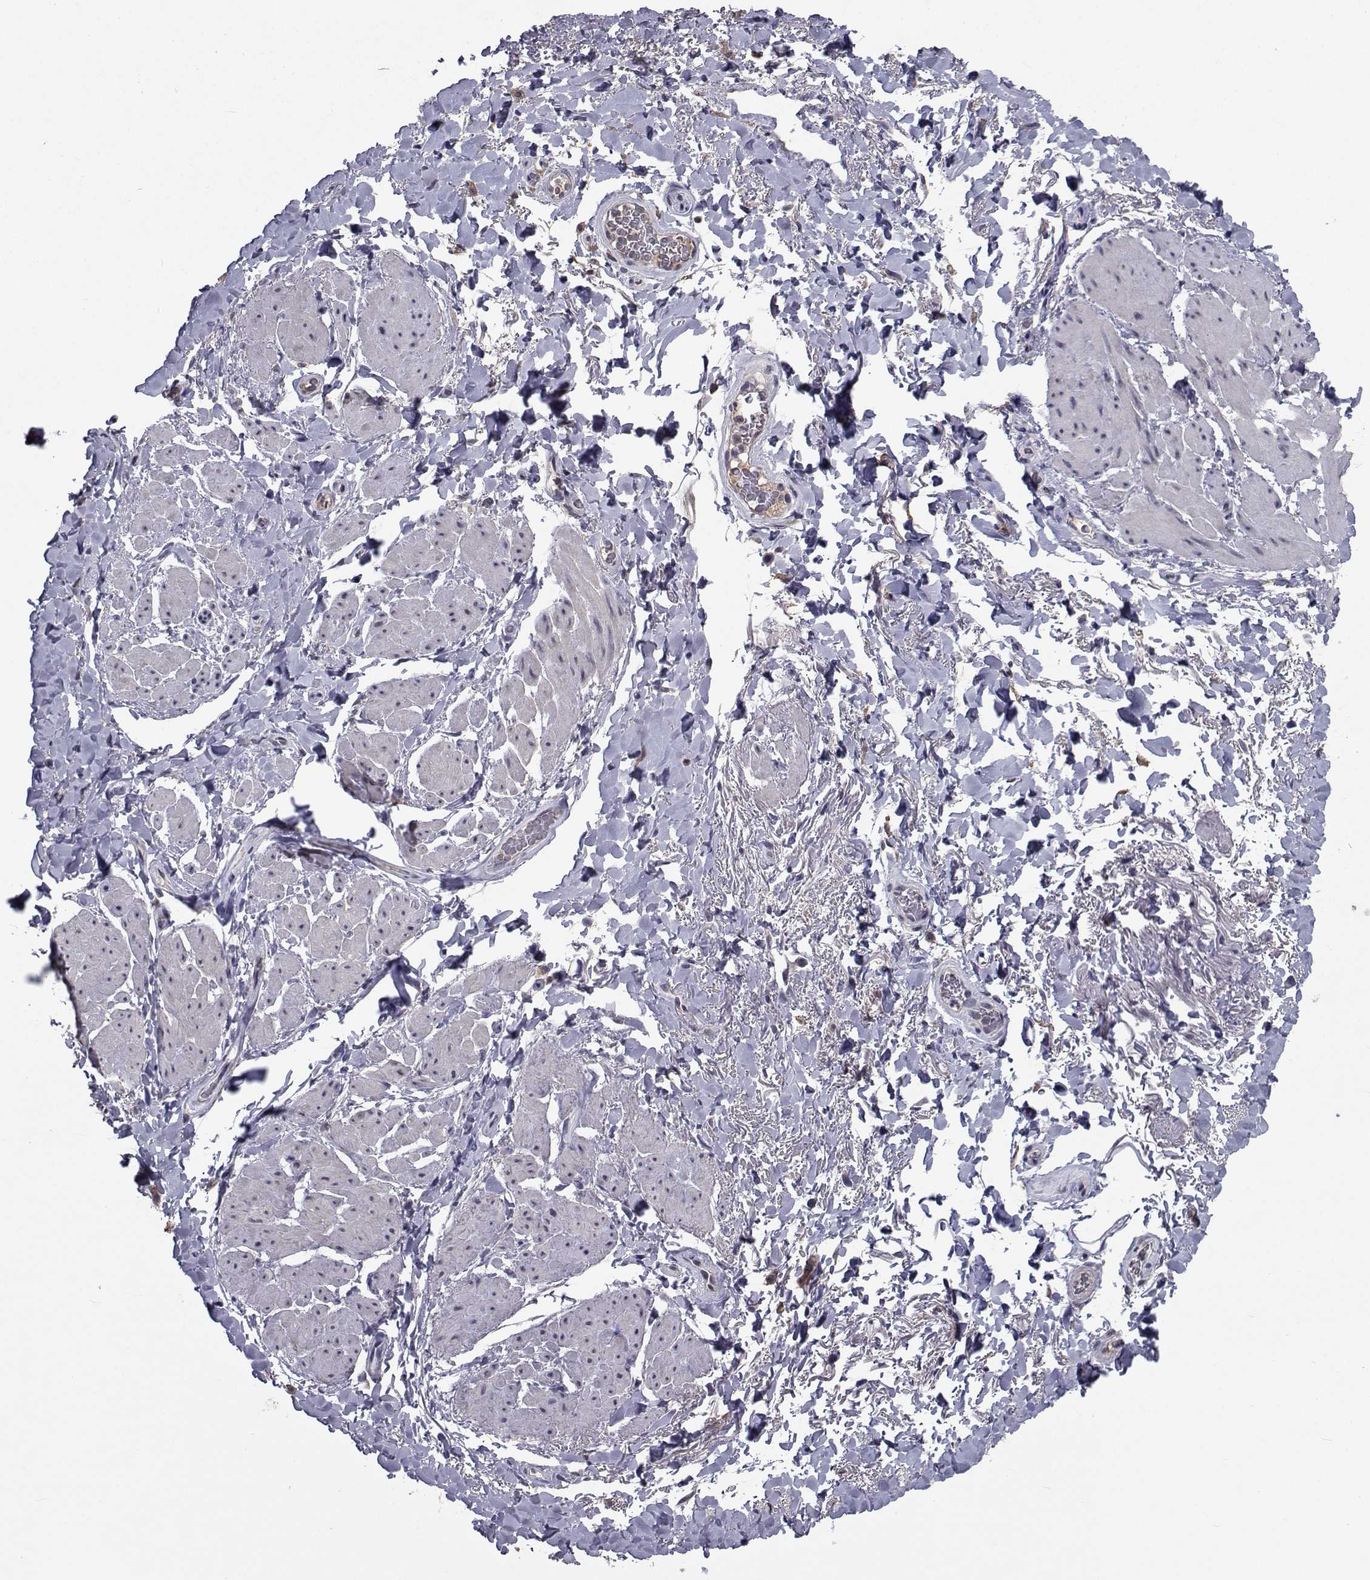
{"staining": {"intensity": "negative", "quantity": "none", "location": "none"}, "tissue": "adipose tissue", "cell_type": "Adipocytes", "image_type": "normal", "snomed": [{"axis": "morphology", "description": "Normal tissue, NOS"}, {"axis": "topography", "description": "Anal"}, {"axis": "topography", "description": "Peripheral nerve tissue"}], "caption": "IHC image of benign human adipose tissue stained for a protein (brown), which reveals no expression in adipocytes.", "gene": "CYP2S1", "patient": {"sex": "male", "age": 53}}